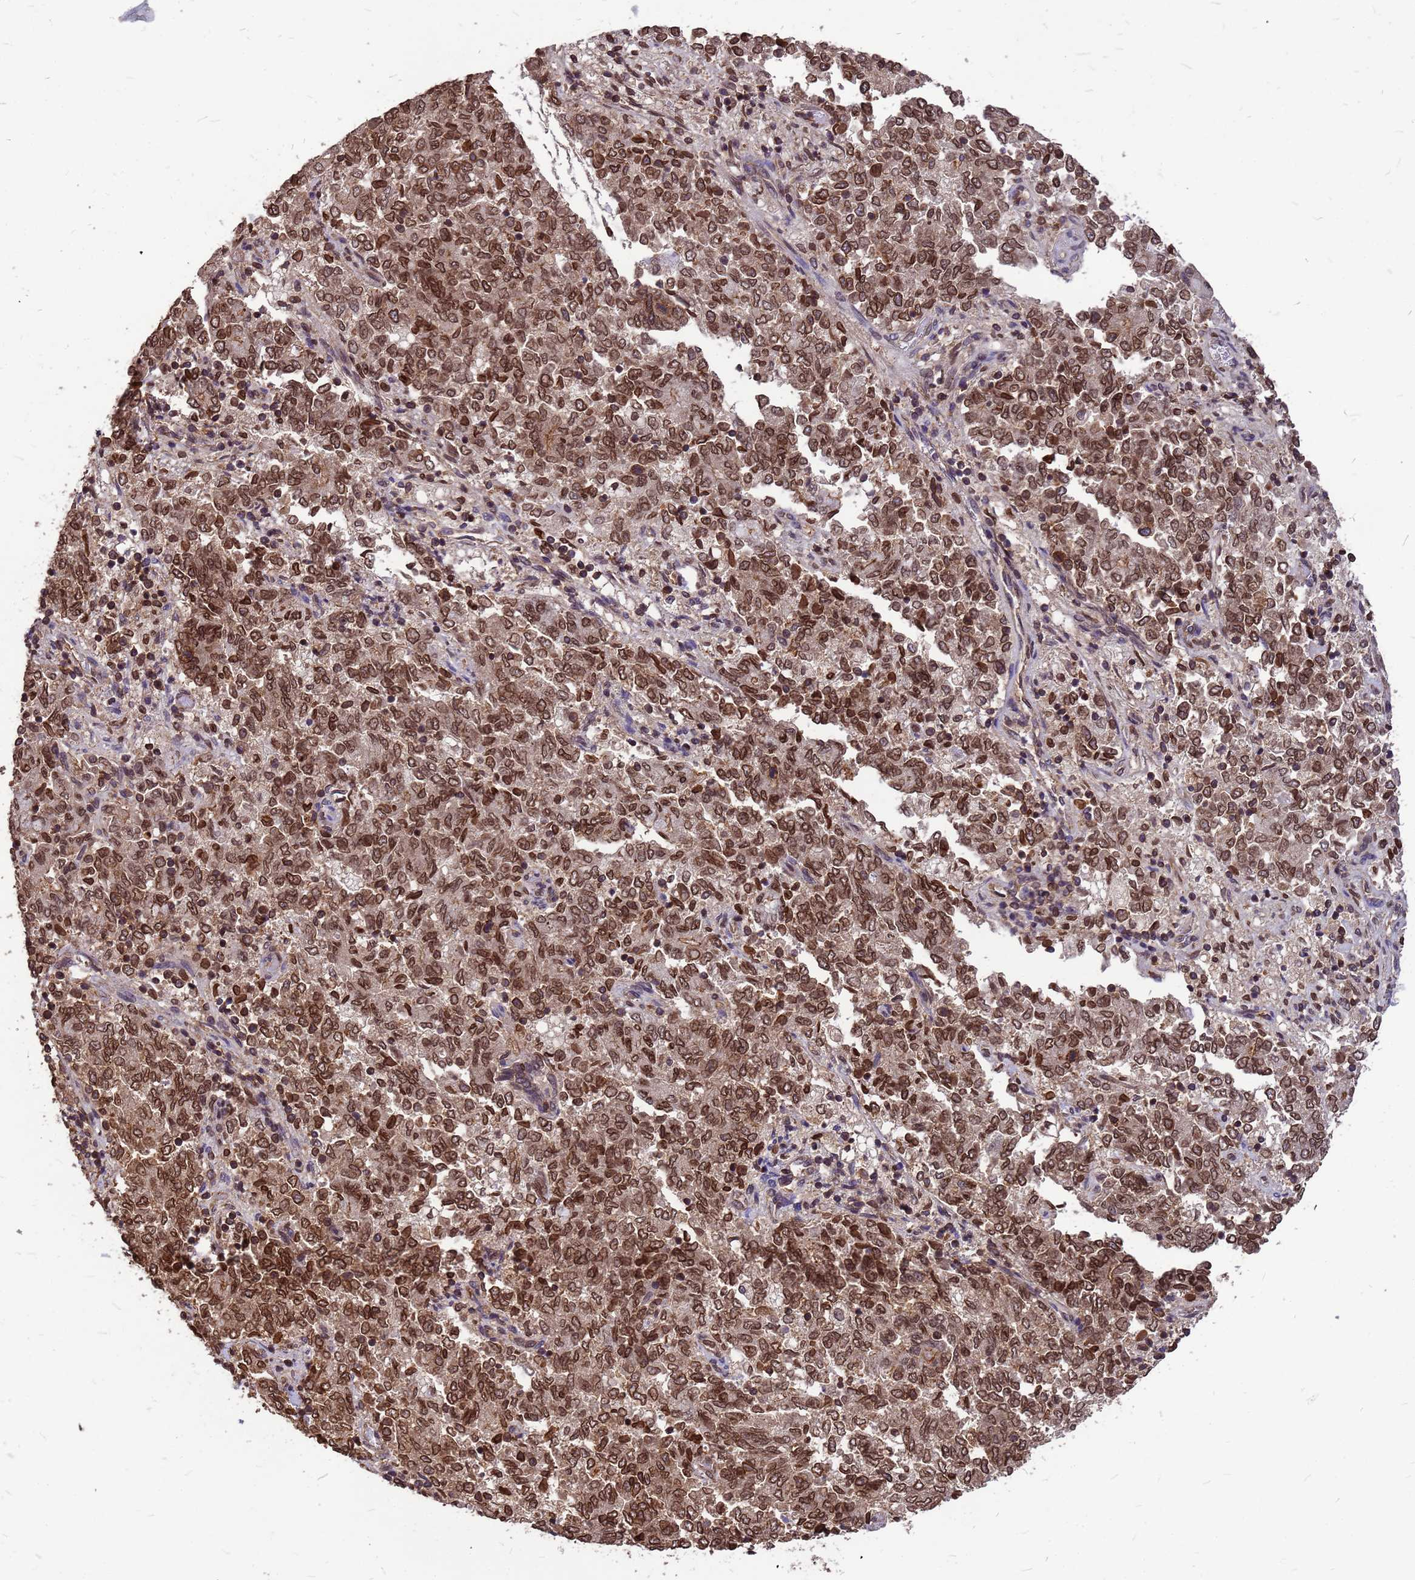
{"staining": {"intensity": "moderate", "quantity": ">75%", "location": "cytoplasmic/membranous,nuclear"}, "tissue": "endometrial cancer", "cell_type": "Tumor cells", "image_type": "cancer", "snomed": [{"axis": "morphology", "description": "Adenocarcinoma, NOS"}, {"axis": "topography", "description": "Endometrium"}], "caption": "Endometrial cancer (adenocarcinoma) stained with immunohistochemistry shows moderate cytoplasmic/membranous and nuclear positivity in approximately >75% of tumor cells.", "gene": "C1orf35", "patient": {"sex": "female", "age": 80}}